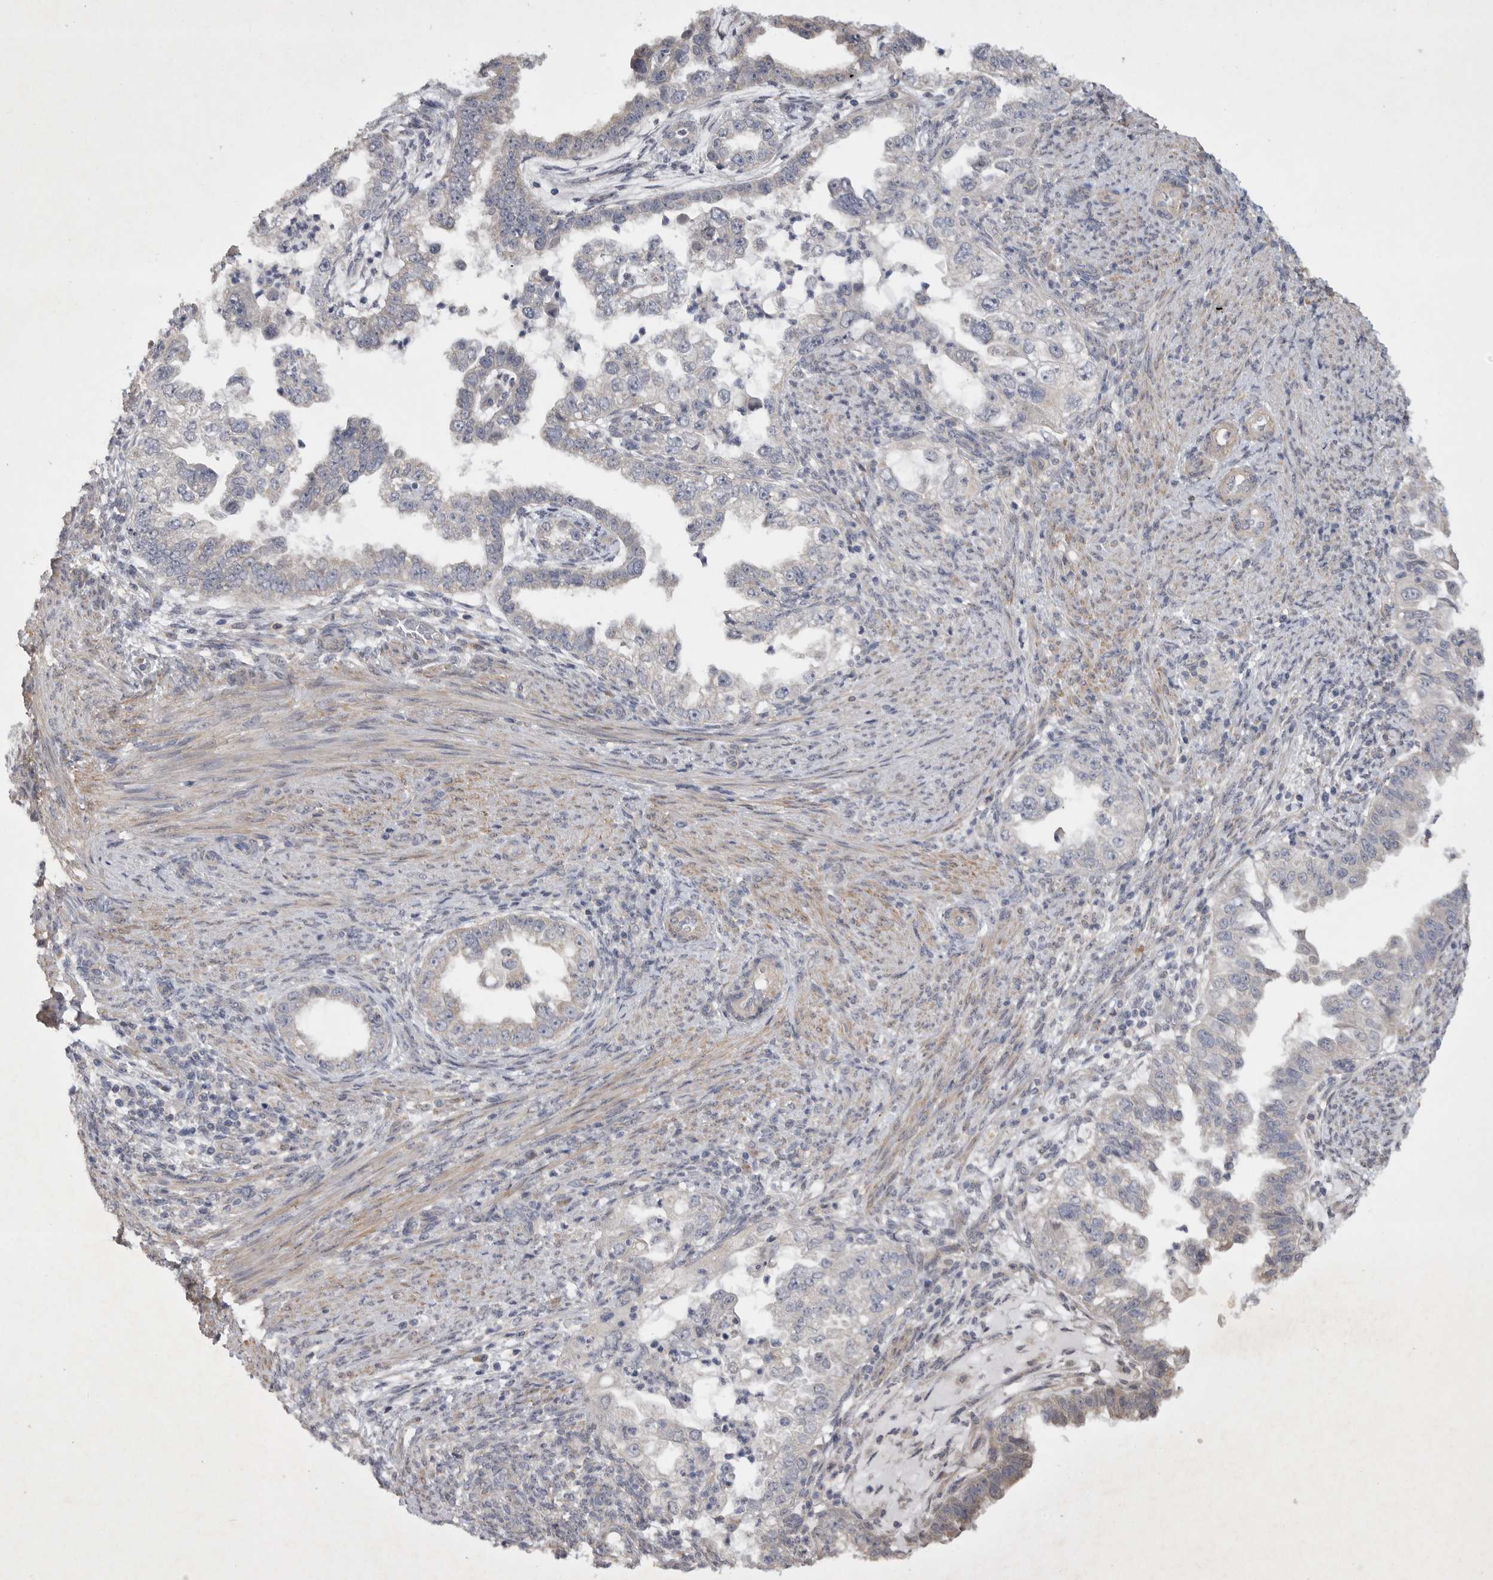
{"staining": {"intensity": "negative", "quantity": "none", "location": "none"}, "tissue": "endometrial cancer", "cell_type": "Tumor cells", "image_type": "cancer", "snomed": [{"axis": "morphology", "description": "Adenocarcinoma, NOS"}, {"axis": "topography", "description": "Endometrium"}], "caption": "A histopathology image of endometrial cancer (adenocarcinoma) stained for a protein exhibits no brown staining in tumor cells.", "gene": "EDEM3", "patient": {"sex": "female", "age": 85}}